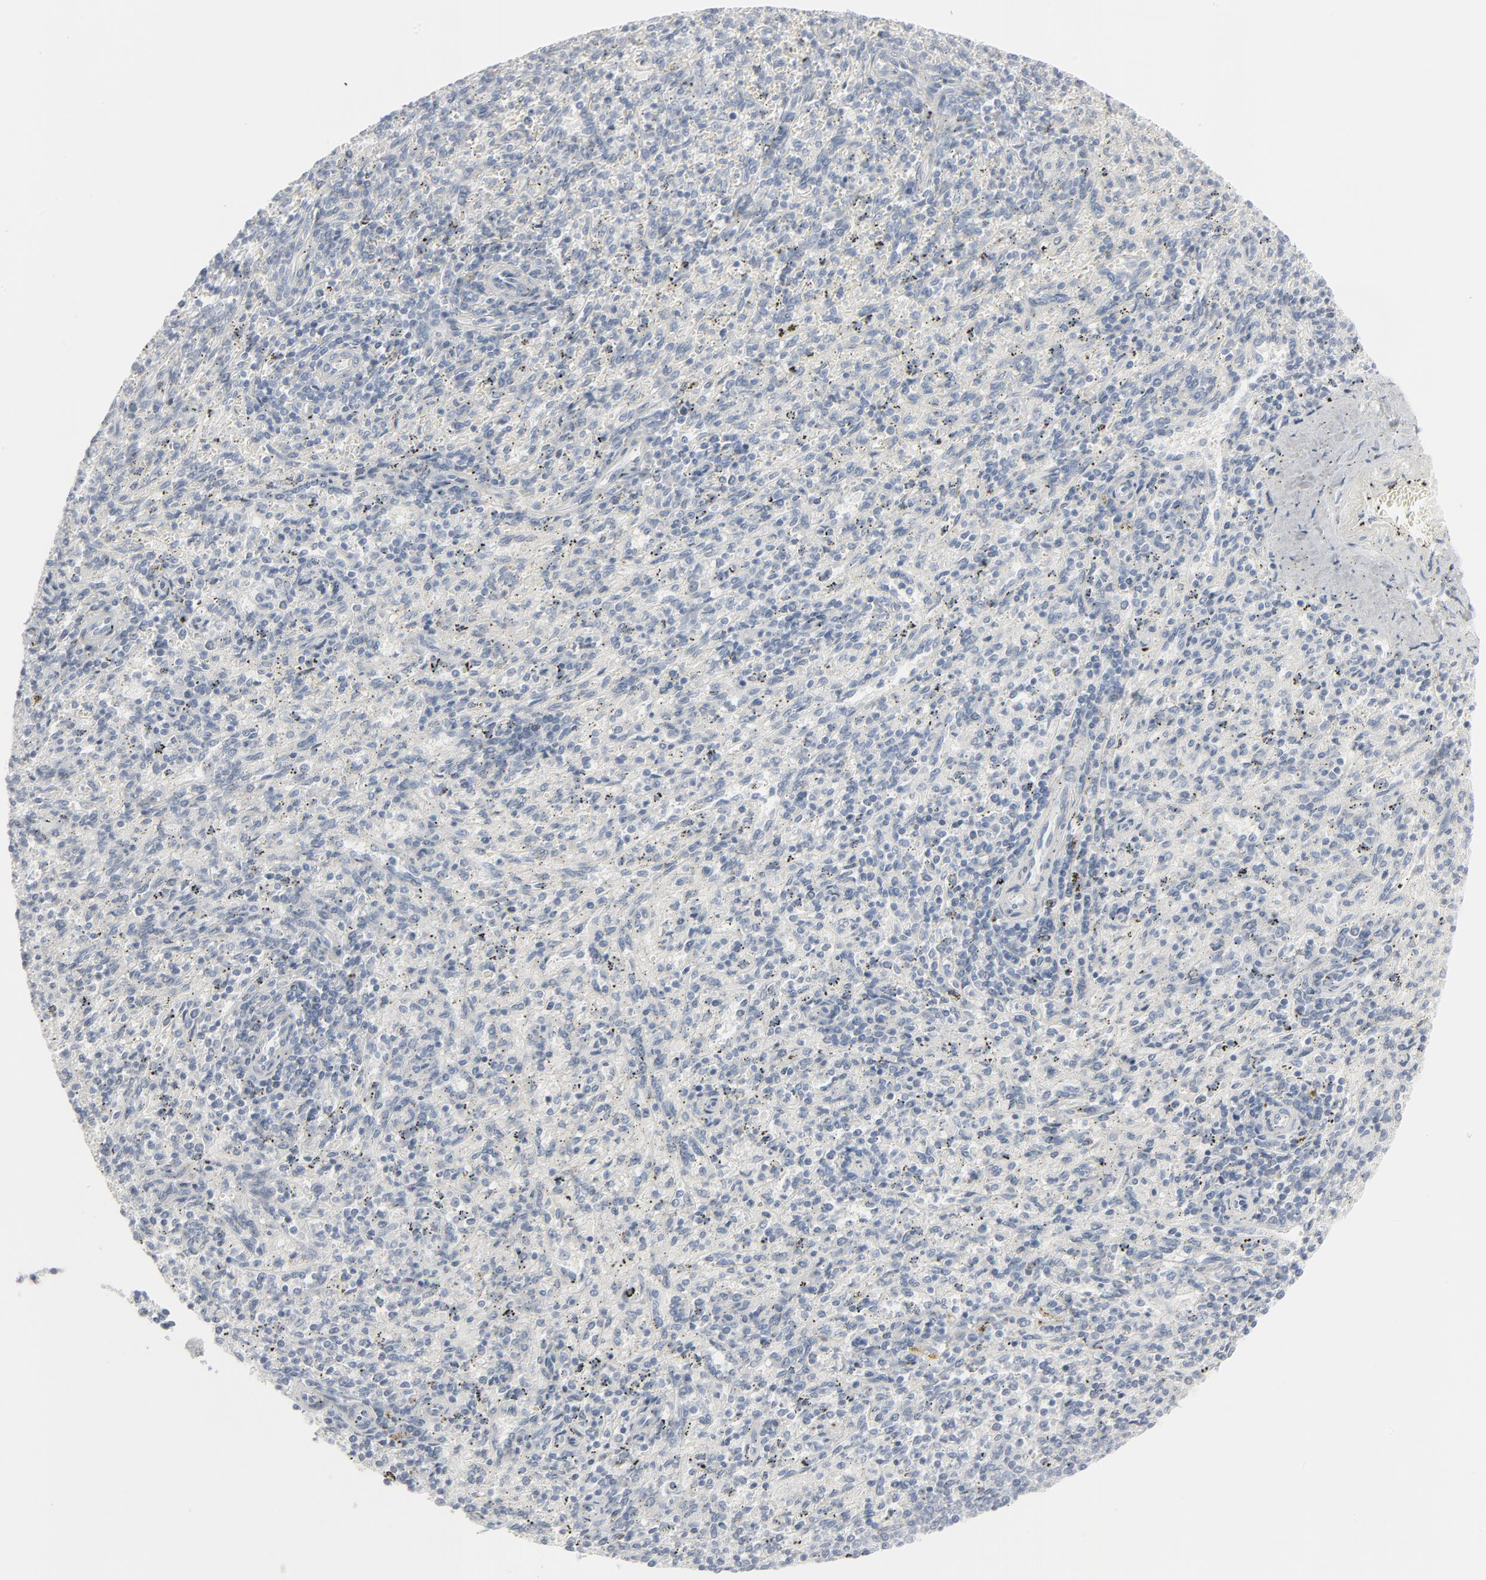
{"staining": {"intensity": "negative", "quantity": "none", "location": "none"}, "tissue": "spleen", "cell_type": "Cells in red pulp", "image_type": "normal", "snomed": [{"axis": "morphology", "description": "Normal tissue, NOS"}, {"axis": "topography", "description": "Spleen"}], "caption": "Human spleen stained for a protein using immunohistochemistry (IHC) shows no staining in cells in red pulp.", "gene": "MITF", "patient": {"sex": "female", "age": 50}}